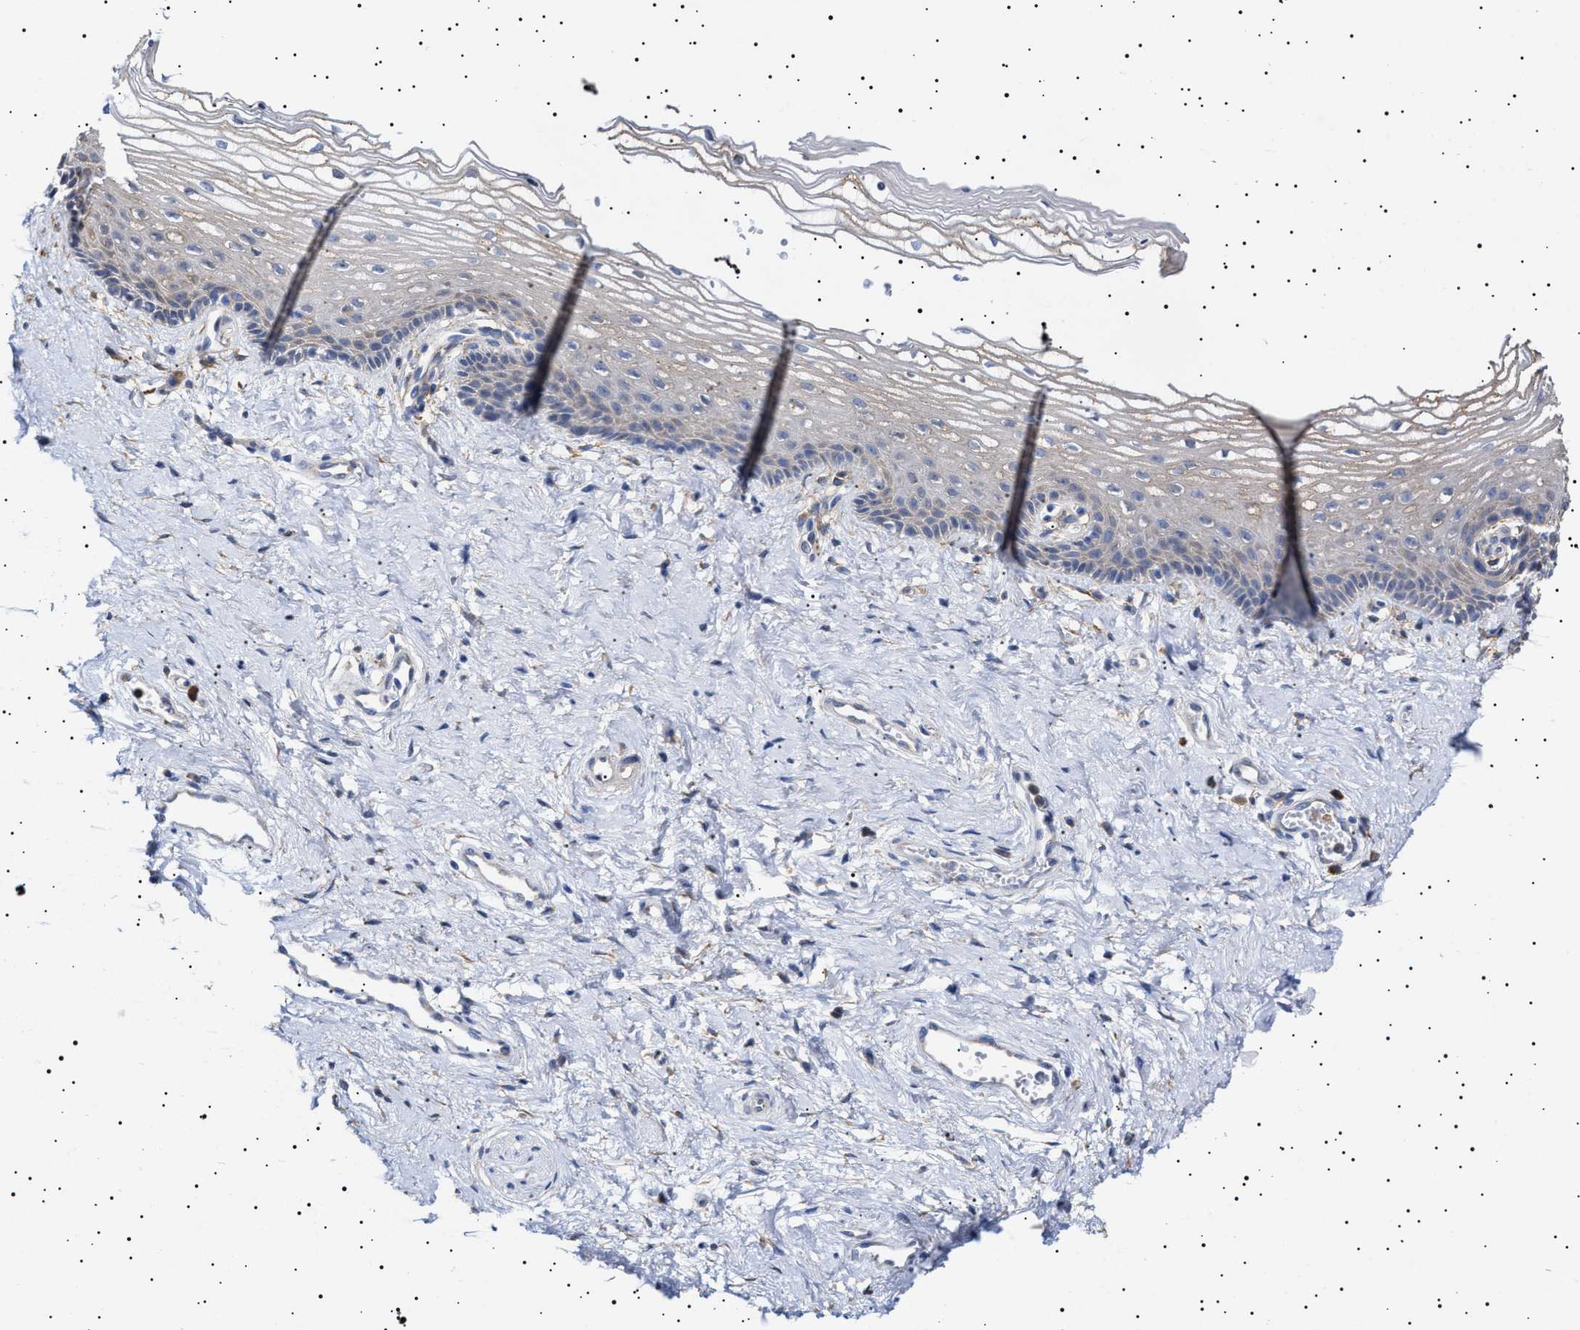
{"staining": {"intensity": "negative", "quantity": "none", "location": "none"}, "tissue": "vagina", "cell_type": "Squamous epithelial cells", "image_type": "normal", "snomed": [{"axis": "morphology", "description": "Normal tissue, NOS"}, {"axis": "topography", "description": "Vagina"}], "caption": "There is no significant positivity in squamous epithelial cells of vagina. (Brightfield microscopy of DAB (3,3'-diaminobenzidine) IHC at high magnification).", "gene": "ERCC6L2", "patient": {"sex": "female", "age": 46}}